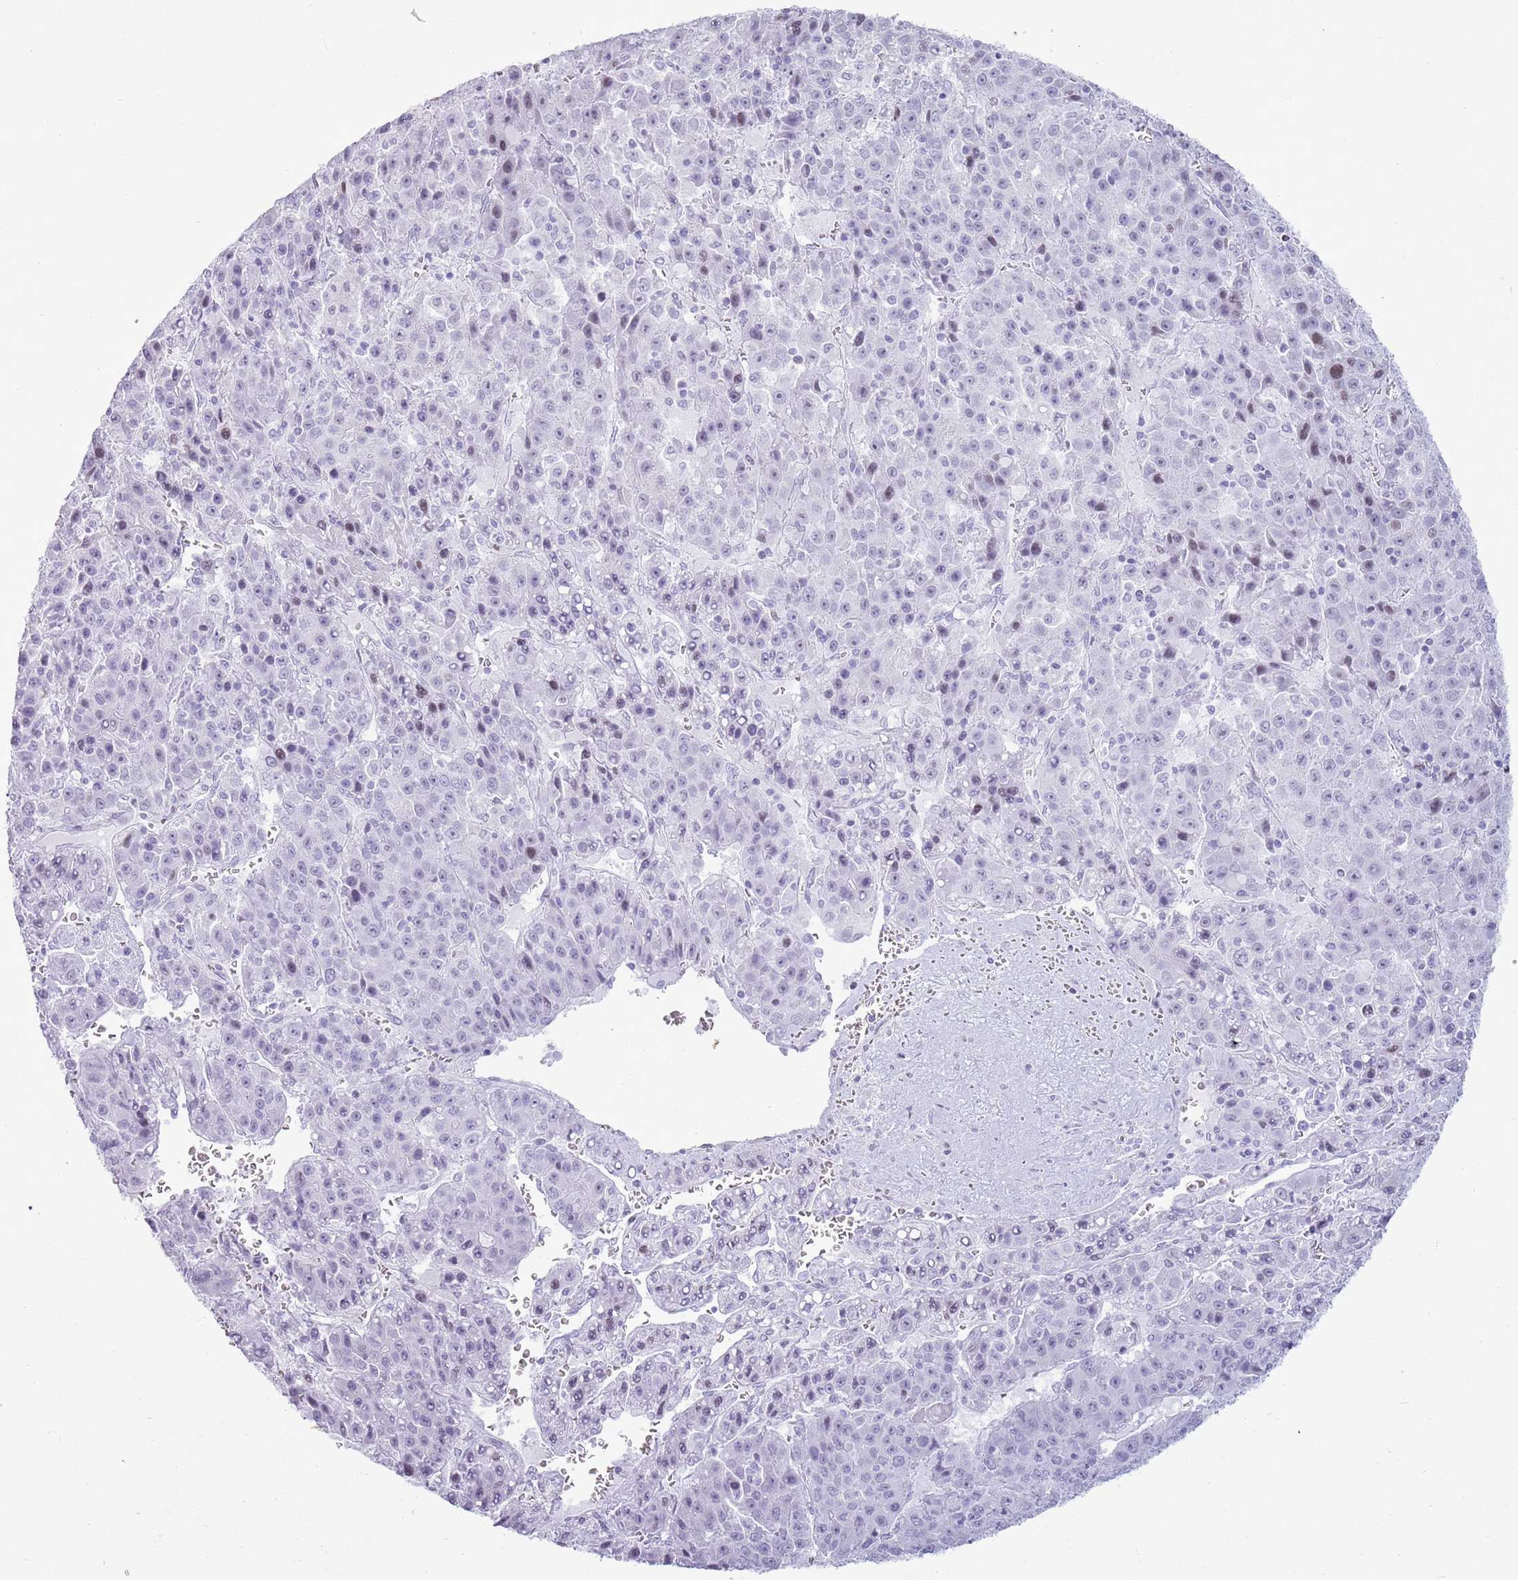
{"staining": {"intensity": "negative", "quantity": "none", "location": "none"}, "tissue": "liver cancer", "cell_type": "Tumor cells", "image_type": "cancer", "snomed": [{"axis": "morphology", "description": "Carcinoma, Hepatocellular, NOS"}, {"axis": "topography", "description": "Liver"}], "caption": "The immunohistochemistry (IHC) image has no significant positivity in tumor cells of liver cancer tissue.", "gene": "ASIP", "patient": {"sex": "female", "age": 53}}